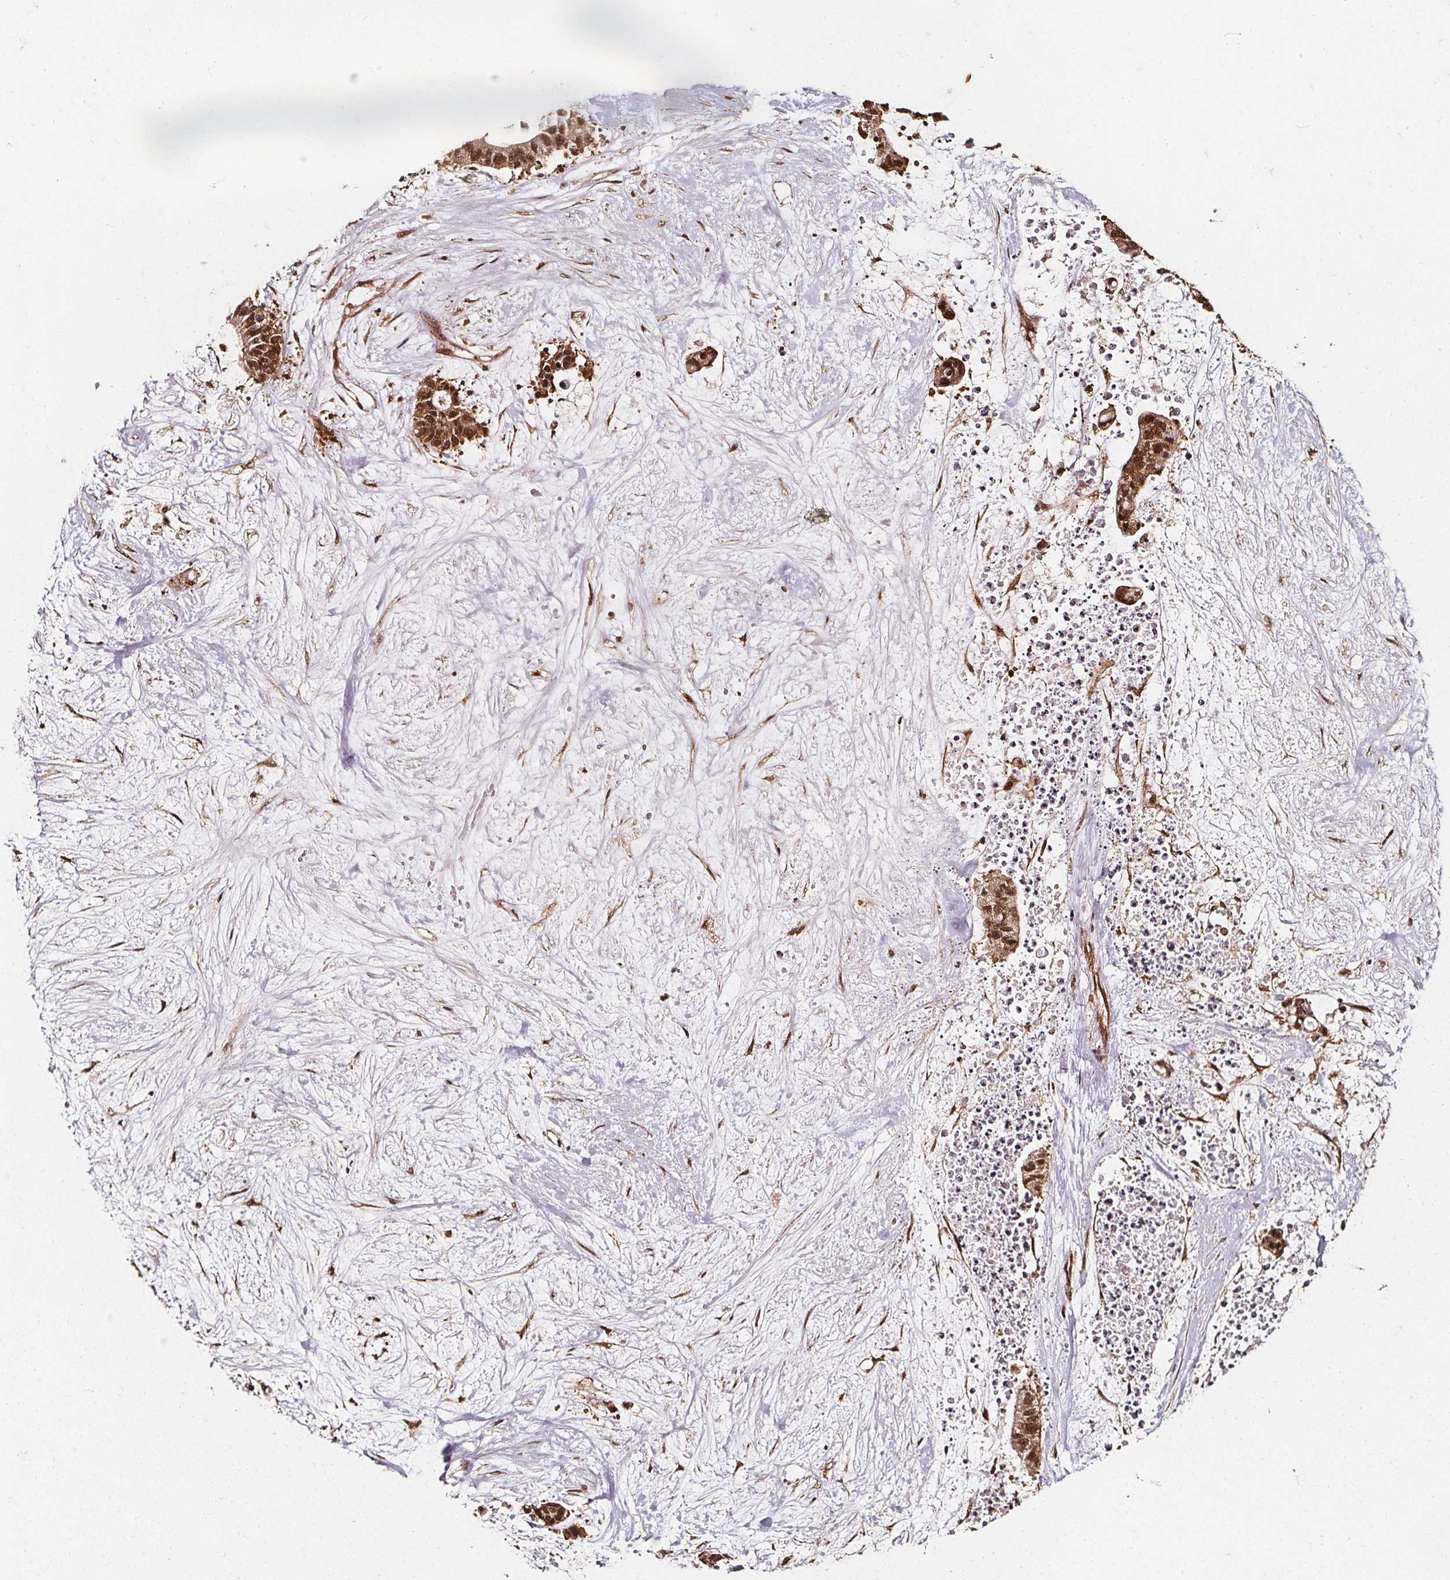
{"staining": {"intensity": "strong", "quantity": ">75%", "location": "cytoplasmic/membranous,nuclear"}, "tissue": "liver cancer", "cell_type": "Tumor cells", "image_type": "cancer", "snomed": [{"axis": "morphology", "description": "Normal tissue, NOS"}, {"axis": "morphology", "description": "Cholangiocarcinoma"}, {"axis": "topography", "description": "Liver"}, {"axis": "topography", "description": "Peripheral nerve tissue"}], "caption": "Strong cytoplasmic/membranous and nuclear expression is identified in about >75% of tumor cells in cholangiocarcinoma (liver).", "gene": "SMN1", "patient": {"sex": "female", "age": 73}}